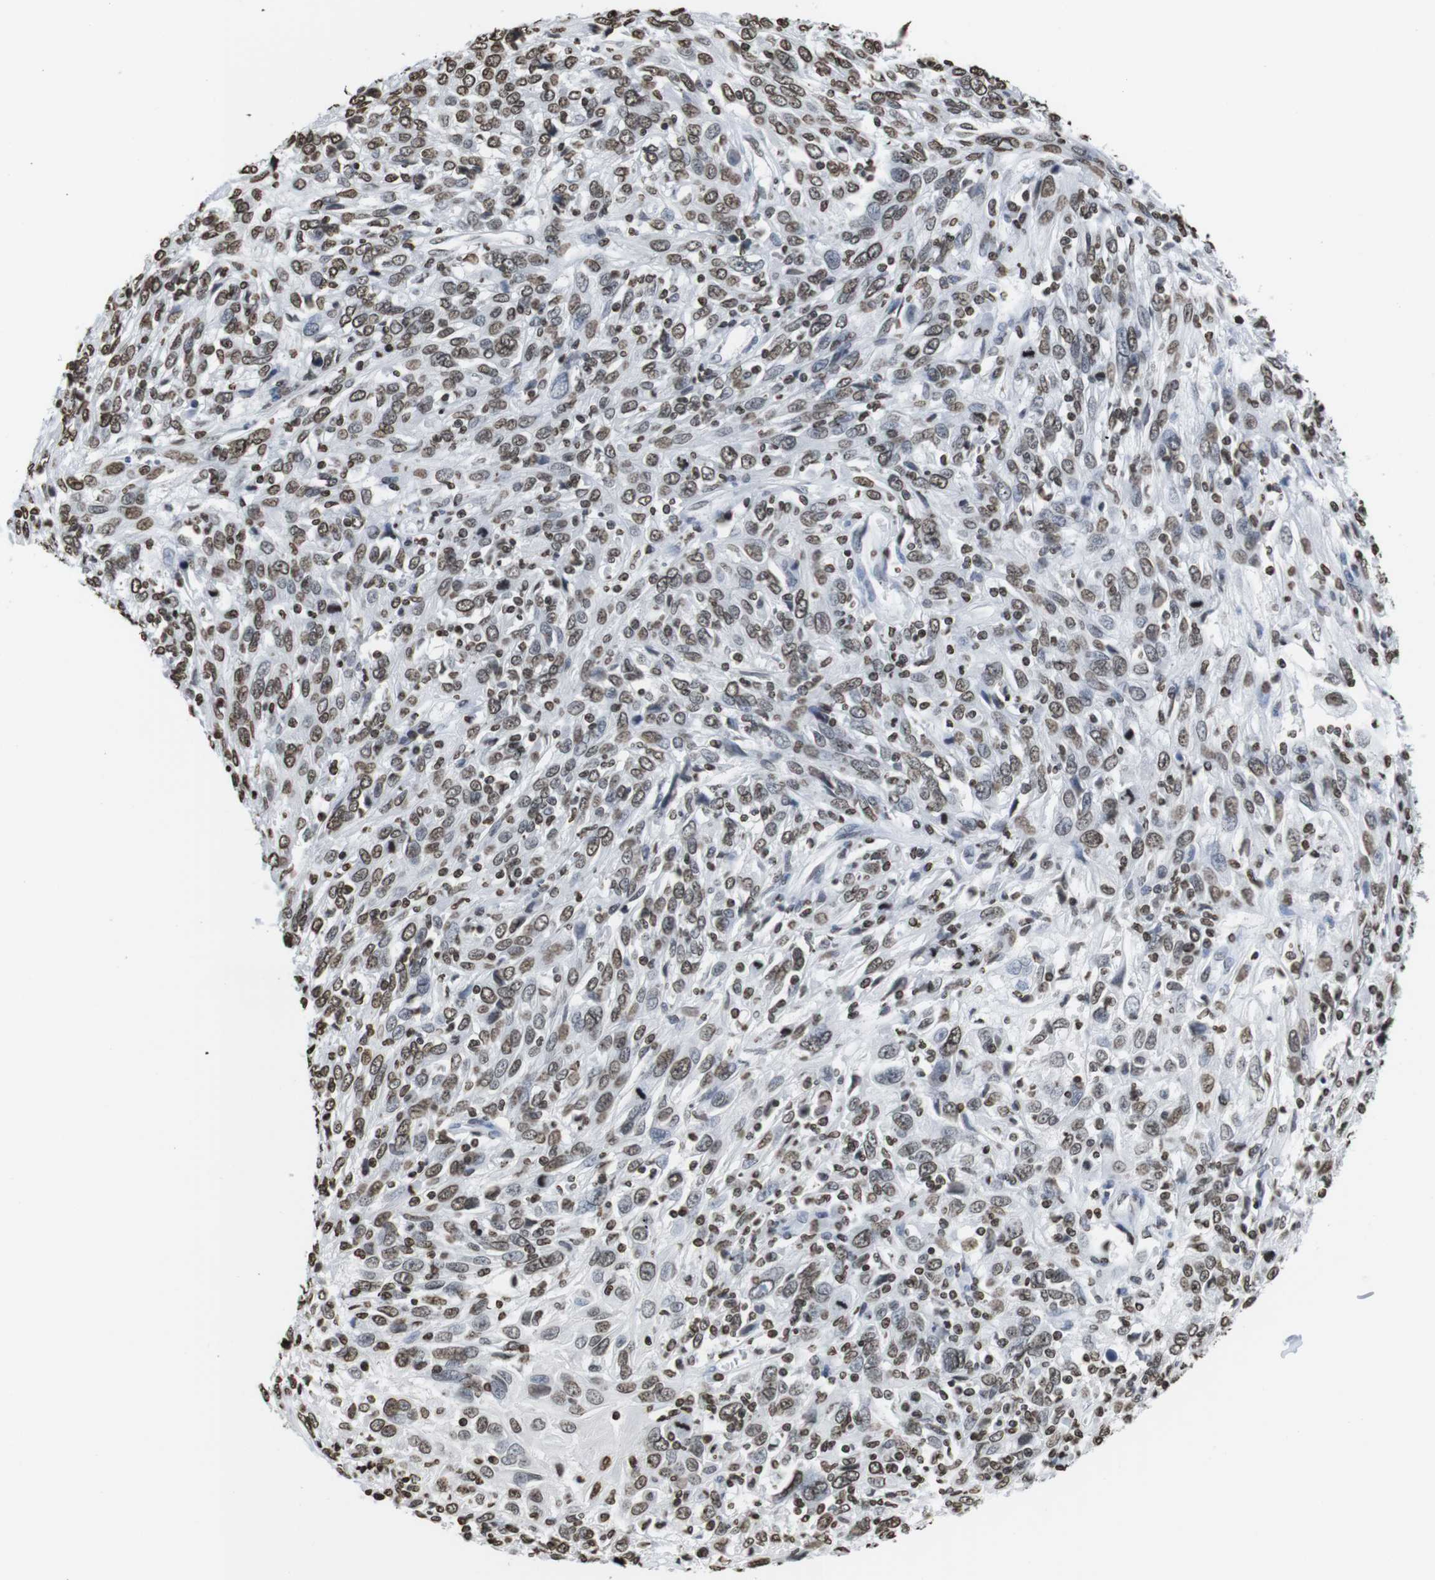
{"staining": {"intensity": "moderate", "quantity": "25%-75%", "location": "nuclear"}, "tissue": "cervical cancer", "cell_type": "Tumor cells", "image_type": "cancer", "snomed": [{"axis": "morphology", "description": "Squamous cell carcinoma, NOS"}, {"axis": "topography", "description": "Cervix"}], "caption": "Immunohistochemical staining of cervical cancer shows moderate nuclear protein positivity in approximately 25%-75% of tumor cells. The staining was performed using DAB to visualize the protein expression in brown, while the nuclei were stained in blue with hematoxylin (Magnification: 20x).", "gene": "BSX", "patient": {"sex": "female", "age": 46}}